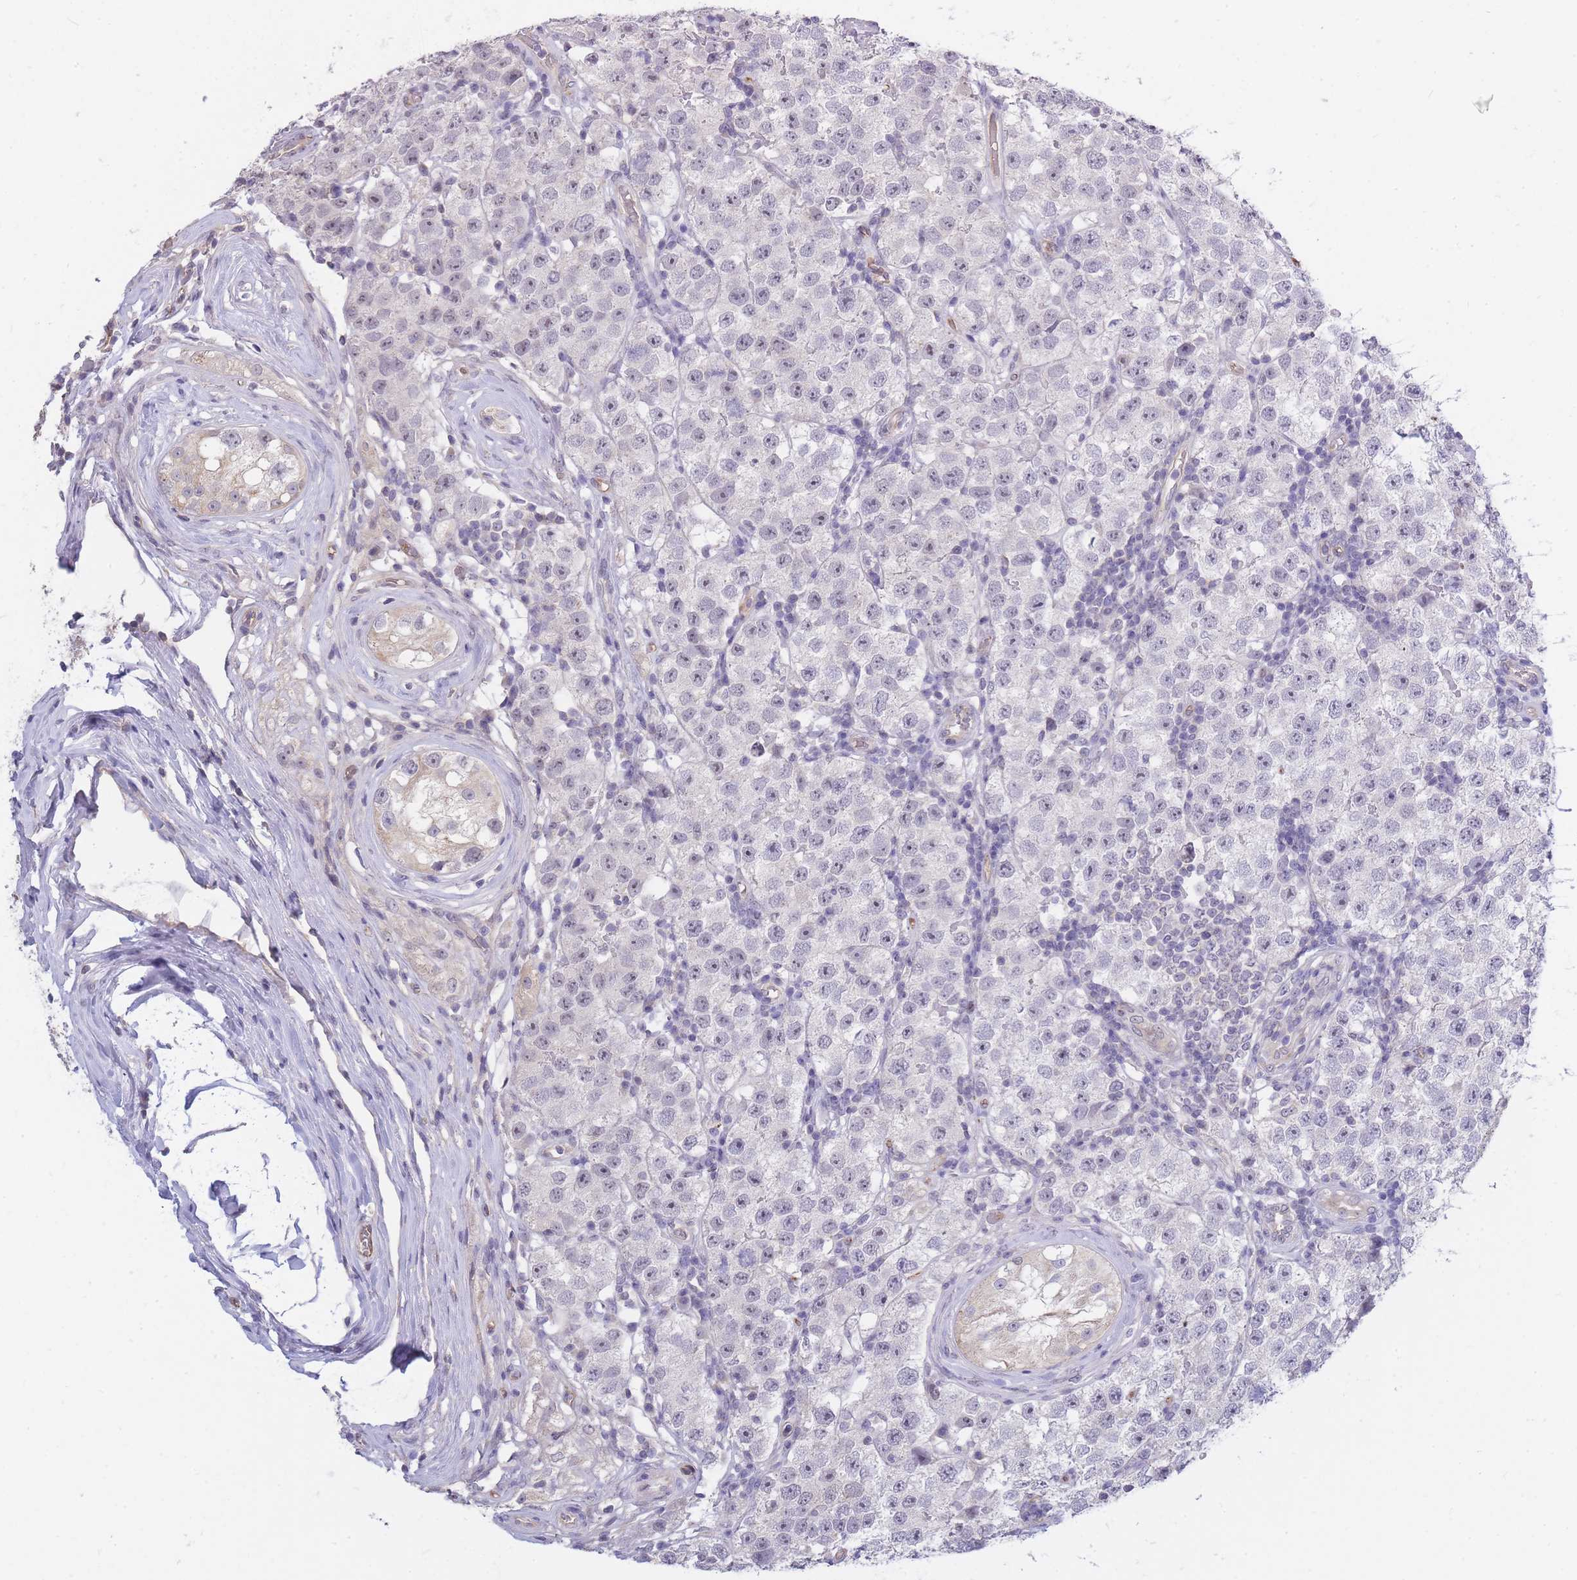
{"staining": {"intensity": "negative", "quantity": "none", "location": "none"}, "tissue": "testis cancer", "cell_type": "Tumor cells", "image_type": "cancer", "snomed": [{"axis": "morphology", "description": "Seminoma, NOS"}, {"axis": "topography", "description": "Testis"}], "caption": "Human seminoma (testis) stained for a protein using immunohistochemistry (IHC) displays no positivity in tumor cells.", "gene": "C19orf25", "patient": {"sex": "male", "age": 34}}